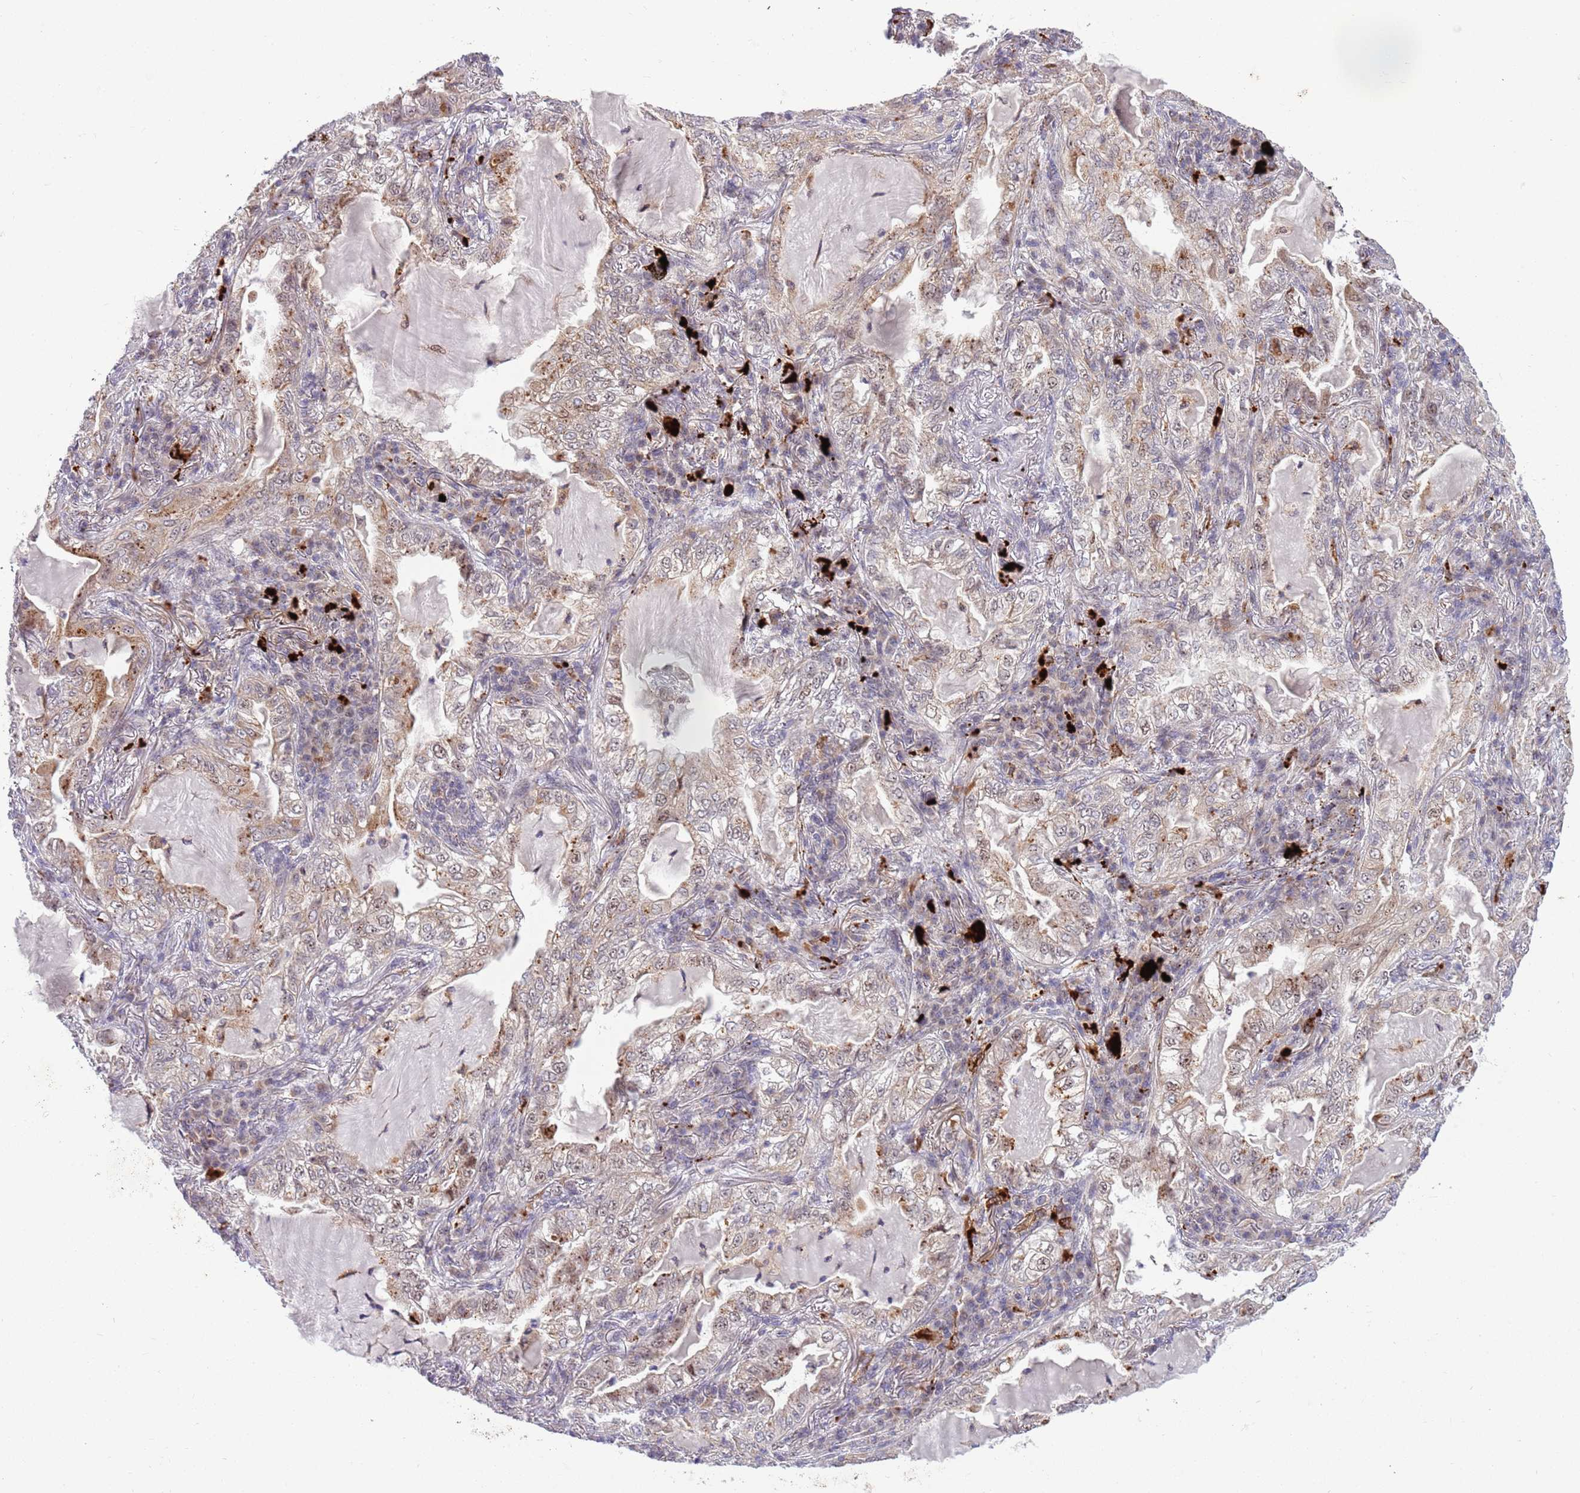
{"staining": {"intensity": "weak", "quantity": "<25%", "location": "cytoplasmic/membranous,nuclear"}, "tissue": "lung cancer", "cell_type": "Tumor cells", "image_type": "cancer", "snomed": [{"axis": "morphology", "description": "Adenocarcinoma, NOS"}, {"axis": "topography", "description": "Lung"}], "caption": "Image shows no significant protein positivity in tumor cells of adenocarcinoma (lung).", "gene": "TRIM27", "patient": {"sex": "female", "age": 73}}